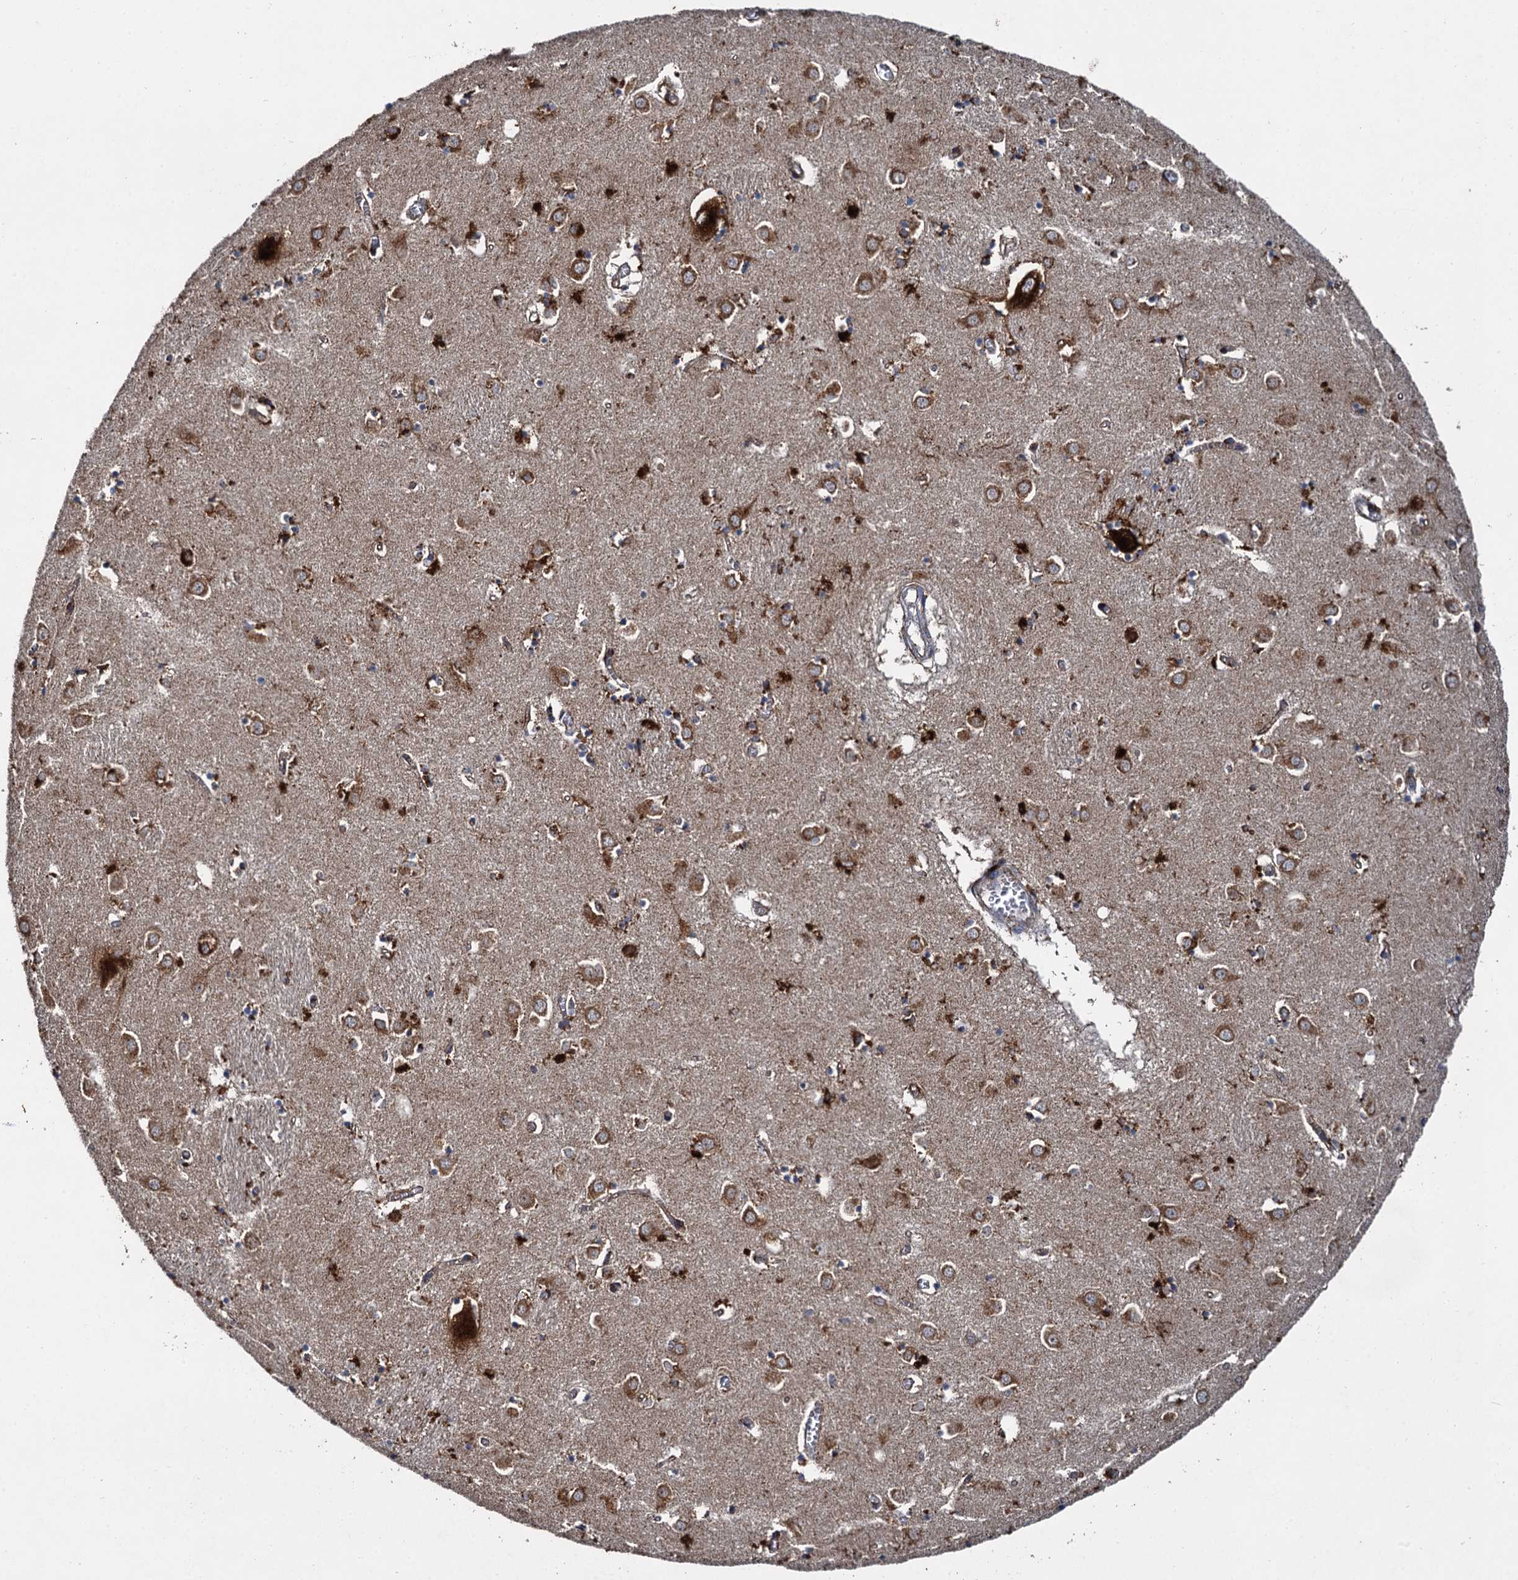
{"staining": {"intensity": "strong", "quantity": ">75%", "location": "cytoplasmic/membranous"}, "tissue": "caudate", "cell_type": "Glial cells", "image_type": "normal", "snomed": [{"axis": "morphology", "description": "Normal tissue, NOS"}, {"axis": "topography", "description": "Lateral ventricle wall"}], "caption": "A high-resolution histopathology image shows immunohistochemistry (IHC) staining of benign caudate, which demonstrates strong cytoplasmic/membranous expression in approximately >75% of glial cells.", "gene": "GBA1", "patient": {"sex": "male", "age": 70}}